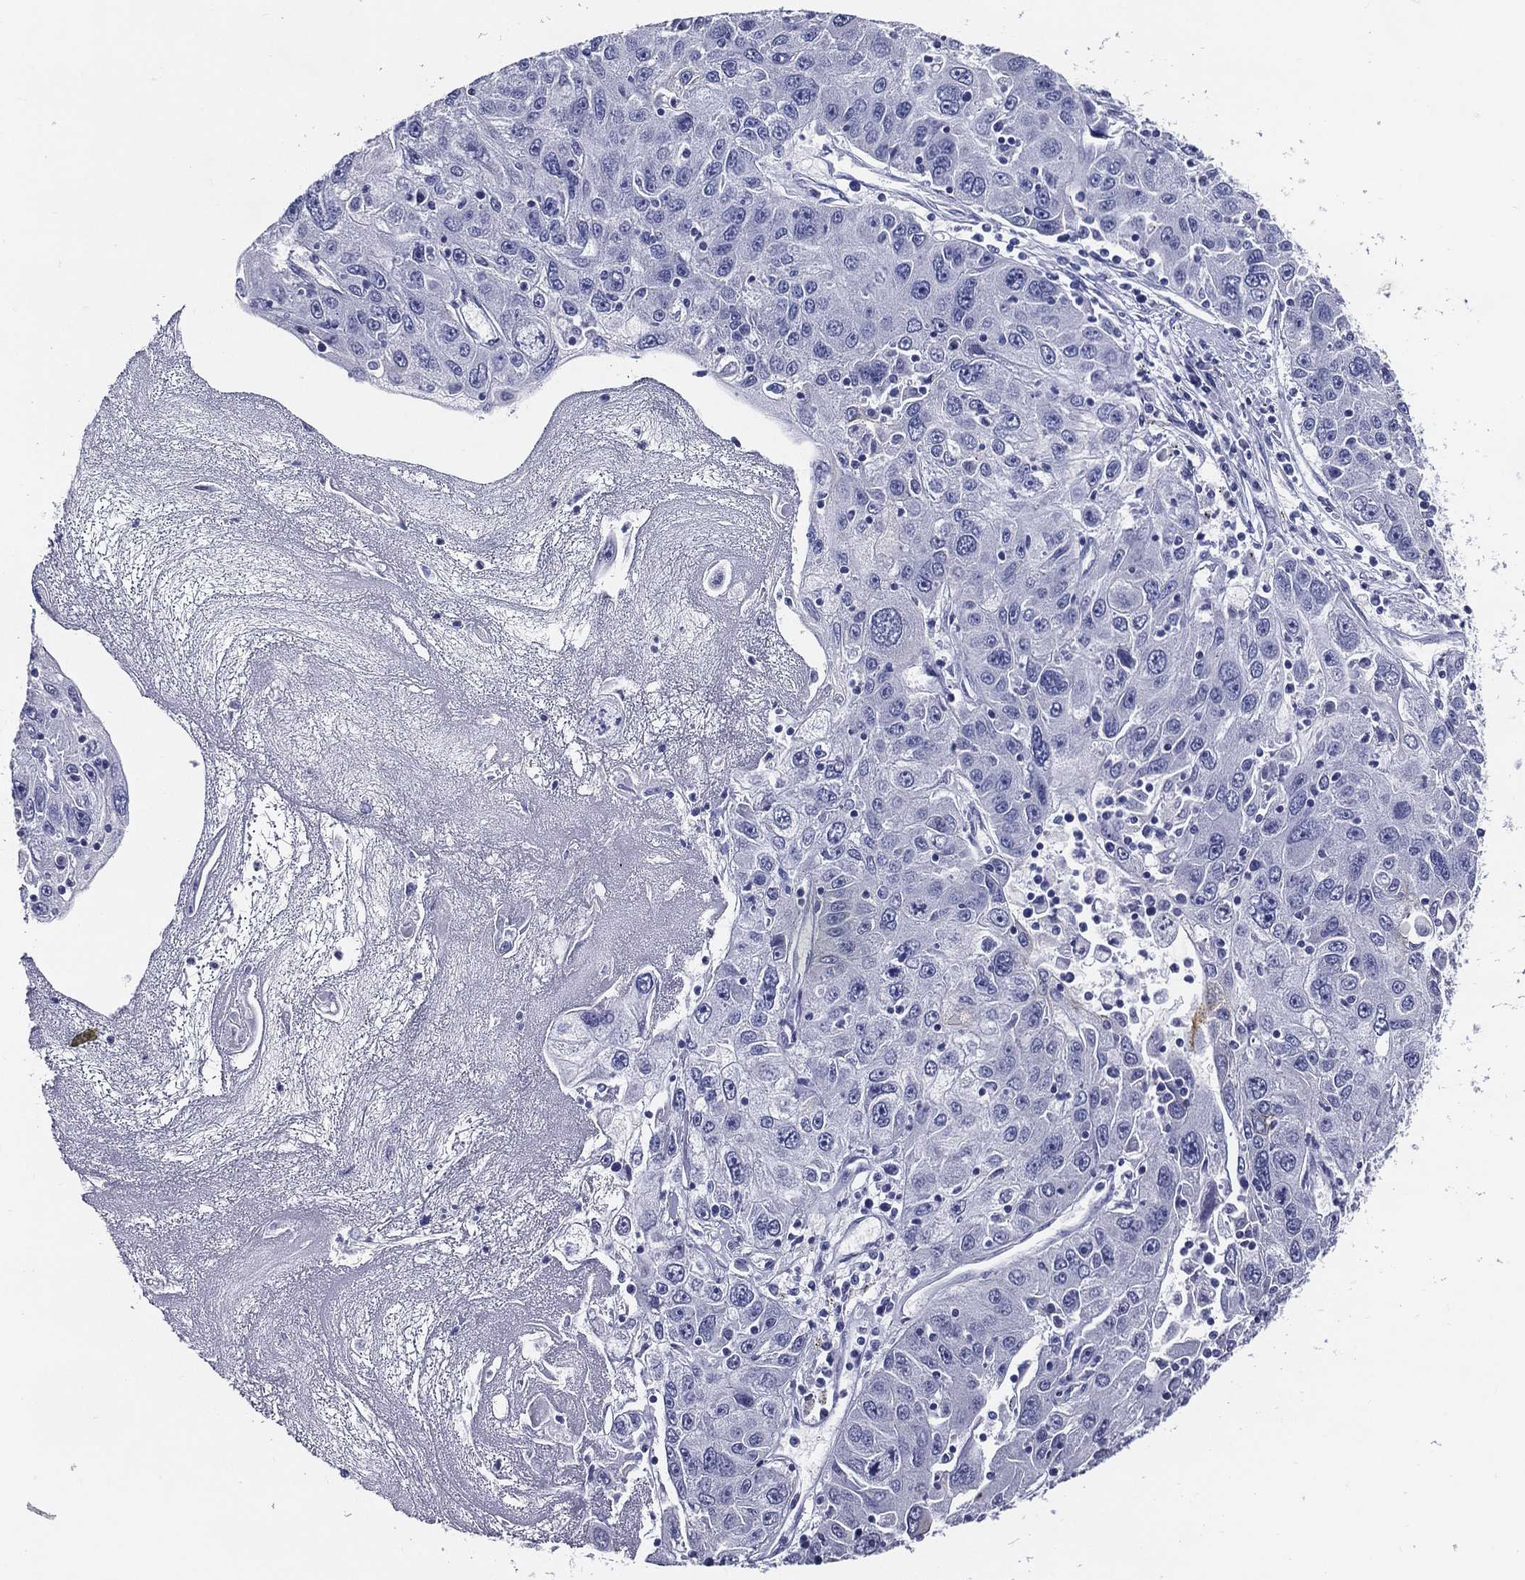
{"staining": {"intensity": "negative", "quantity": "none", "location": "none"}, "tissue": "stomach cancer", "cell_type": "Tumor cells", "image_type": "cancer", "snomed": [{"axis": "morphology", "description": "Adenocarcinoma, NOS"}, {"axis": "topography", "description": "Stomach"}], "caption": "This is a image of immunohistochemistry (IHC) staining of stomach cancer (adenocarcinoma), which shows no expression in tumor cells.", "gene": "ACE2", "patient": {"sex": "male", "age": 56}}